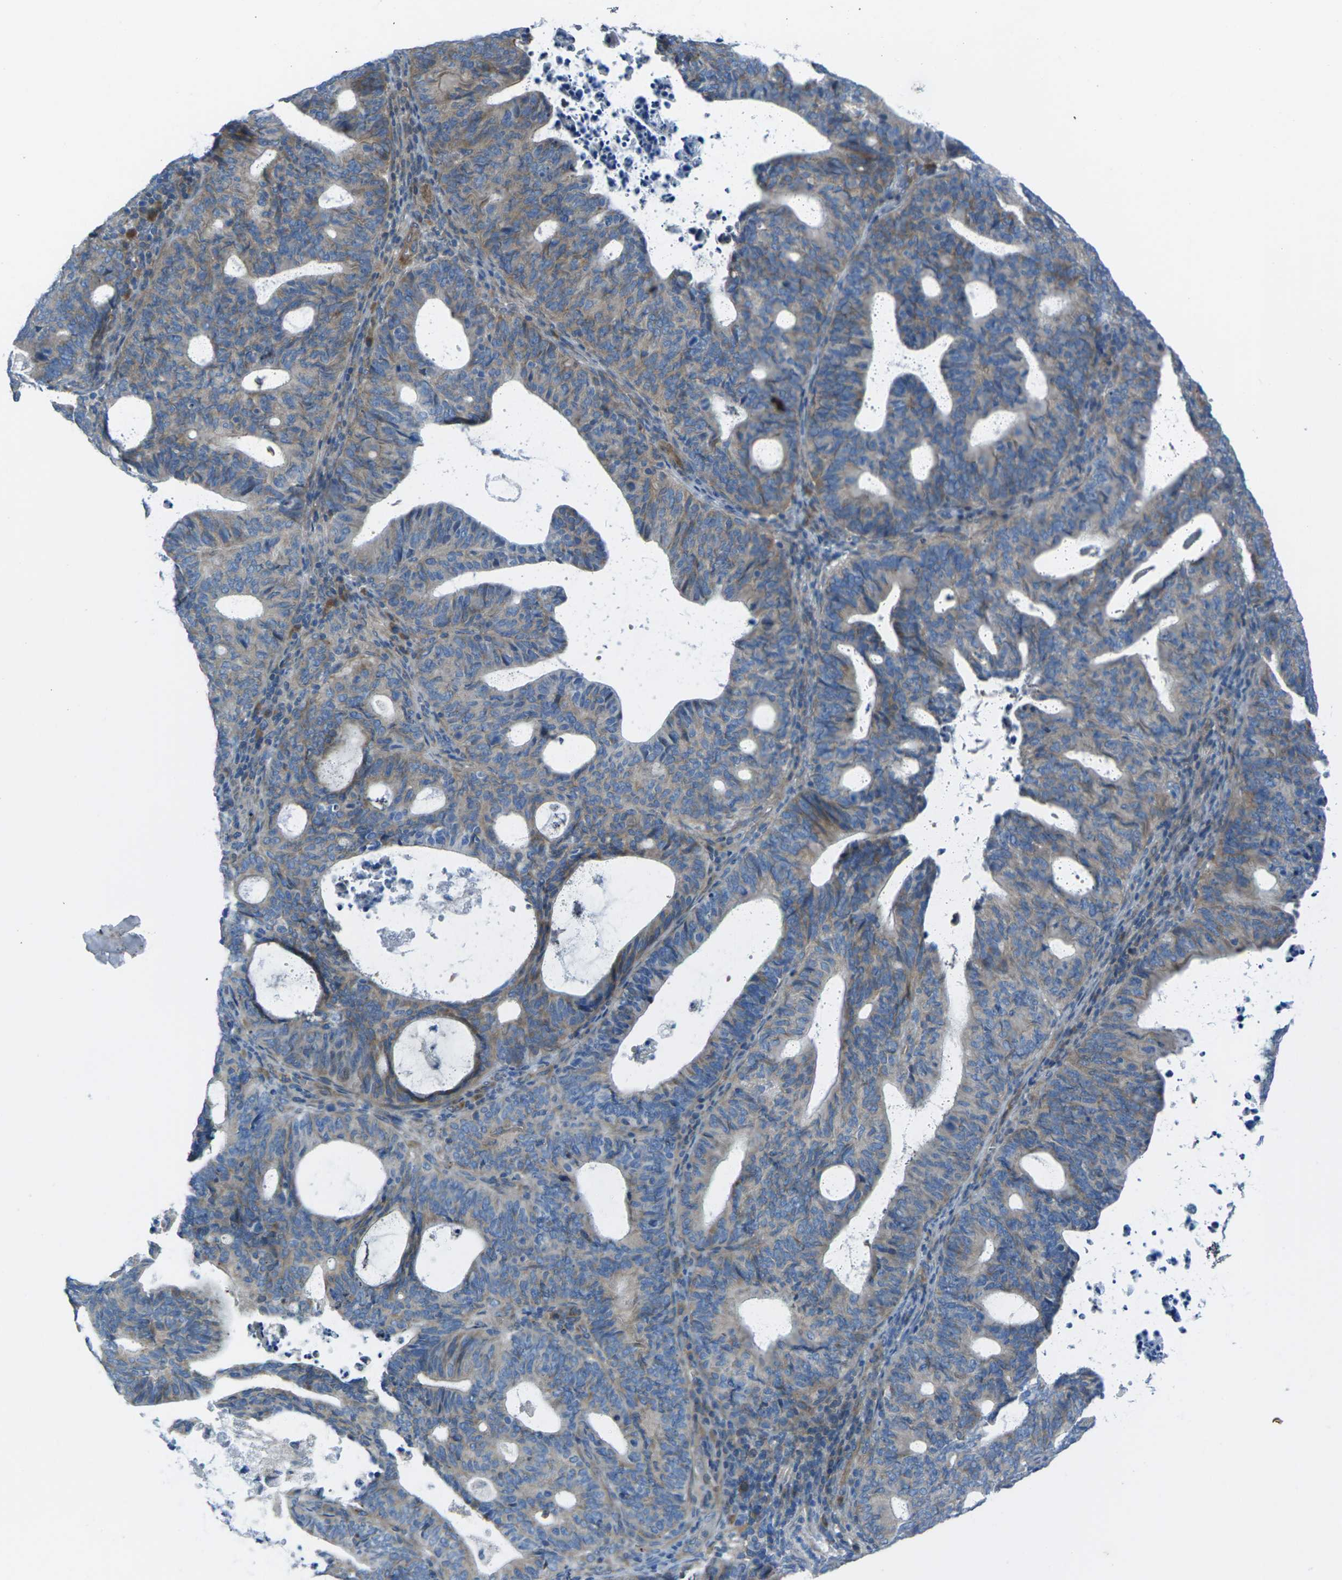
{"staining": {"intensity": "moderate", "quantity": "25%-75%", "location": "cytoplasmic/membranous"}, "tissue": "endometrial cancer", "cell_type": "Tumor cells", "image_type": "cancer", "snomed": [{"axis": "morphology", "description": "Adenocarcinoma, NOS"}, {"axis": "topography", "description": "Uterus"}], "caption": "Endometrial cancer (adenocarcinoma) stained with immunohistochemistry (IHC) shows moderate cytoplasmic/membranous expression in about 25%-75% of tumor cells. Ihc stains the protein of interest in brown and the nuclei are stained blue.", "gene": "EDNRA", "patient": {"sex": "female", "age": 83}}